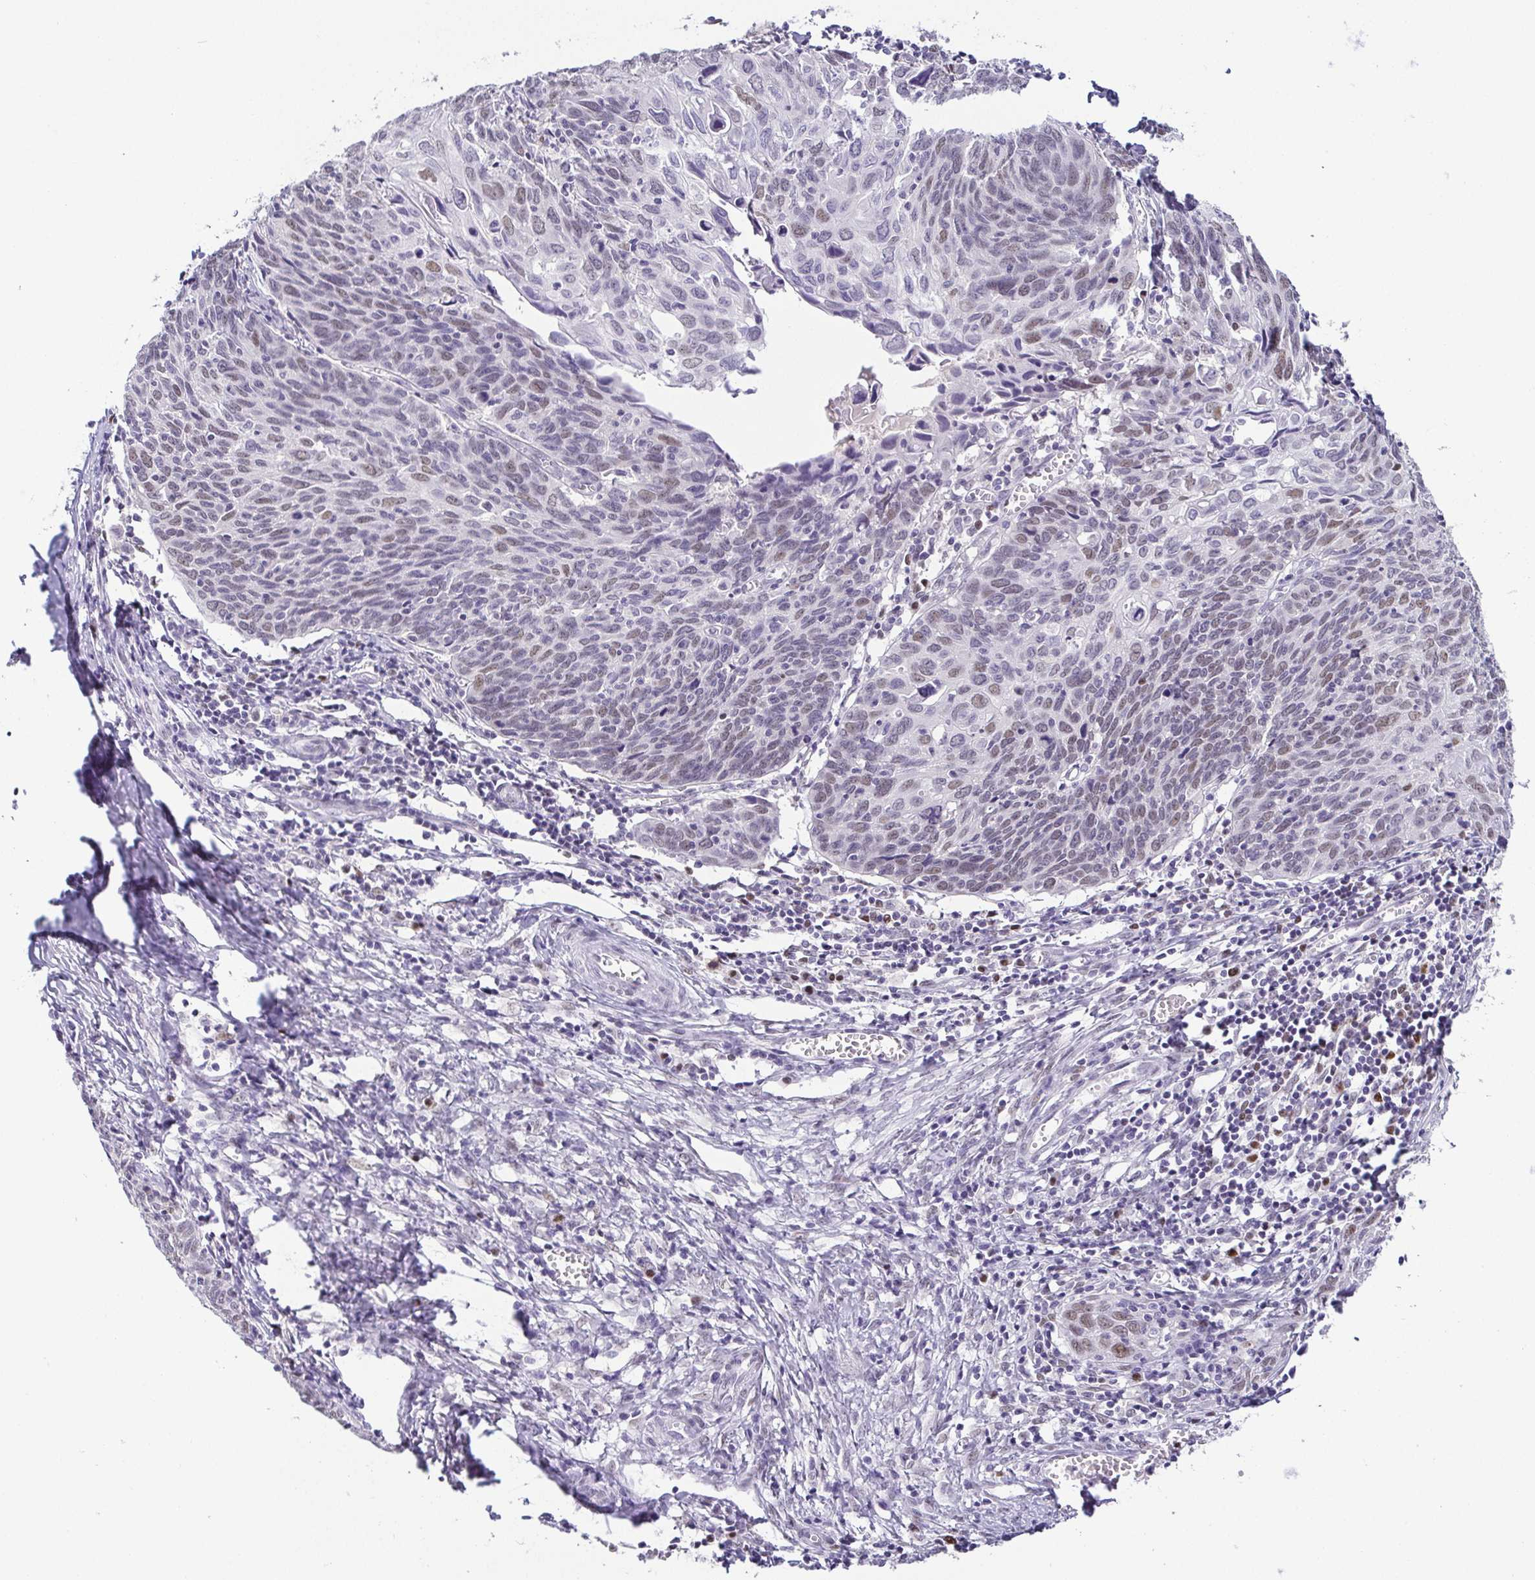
{"staining": {"intensity": "weak", "quantity": "<25%", "location": "nuclear"}, "tissue": "cervical cancer", "cell_type": "Tumor cells", "image_type": "cancer", "snomed": [{"axis": "morphology", "description": "Squamous cell carcinoma, NOS"}, {"axis": "topography", "description": "Cervix"}], "caption": "Human cervical squamous cell carcinoma stained for a protein using IHC demonstrates no positivity in tumor cells.", "gene": "TCF3", "patient": {"sex": "female", "age": 39}}